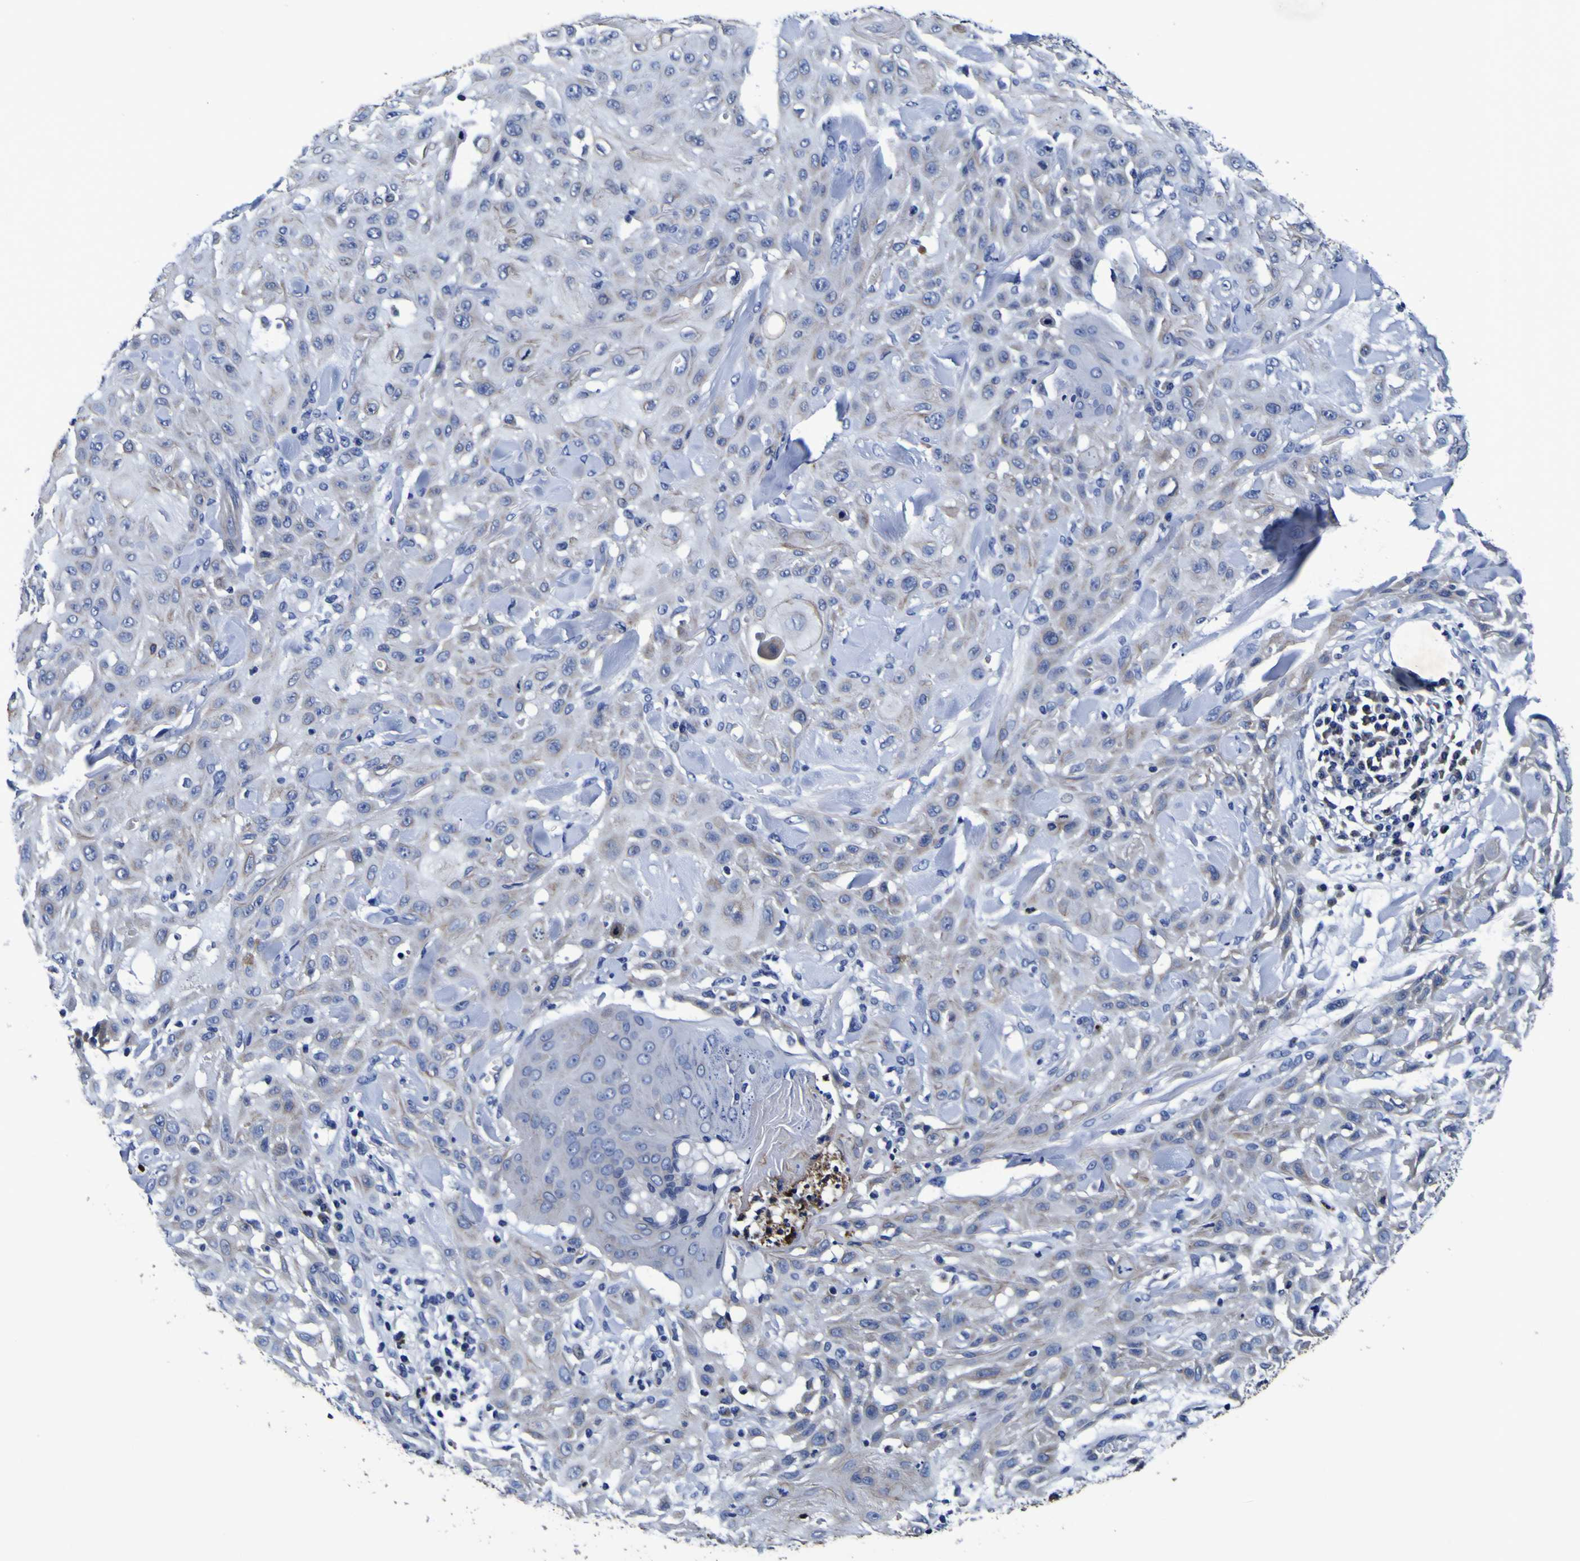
{"staining": {"intensity": "negative", "quantity": "none", "location": "none"}, "tissue": "skin cancer", "cell_type": "Tumor cells", "image_type": "cancer", "snomed": [{"axis": "morphology", "description": "Squamous cell carcinoma, NOS"}, {"axis": "topography", "description": "Skin"}], "caption": "DAB immunohistochemical staining of human skin cancer reveals no significant expression in tumor cells. Brightfield microscopy of IHC stained with DAB (3,3'-diaminobenzidine) (brown) and hematoxylin (blue), captured at high magnification.", "gene": "PANK4", "patient": {"sex": "male", "age": 24}}